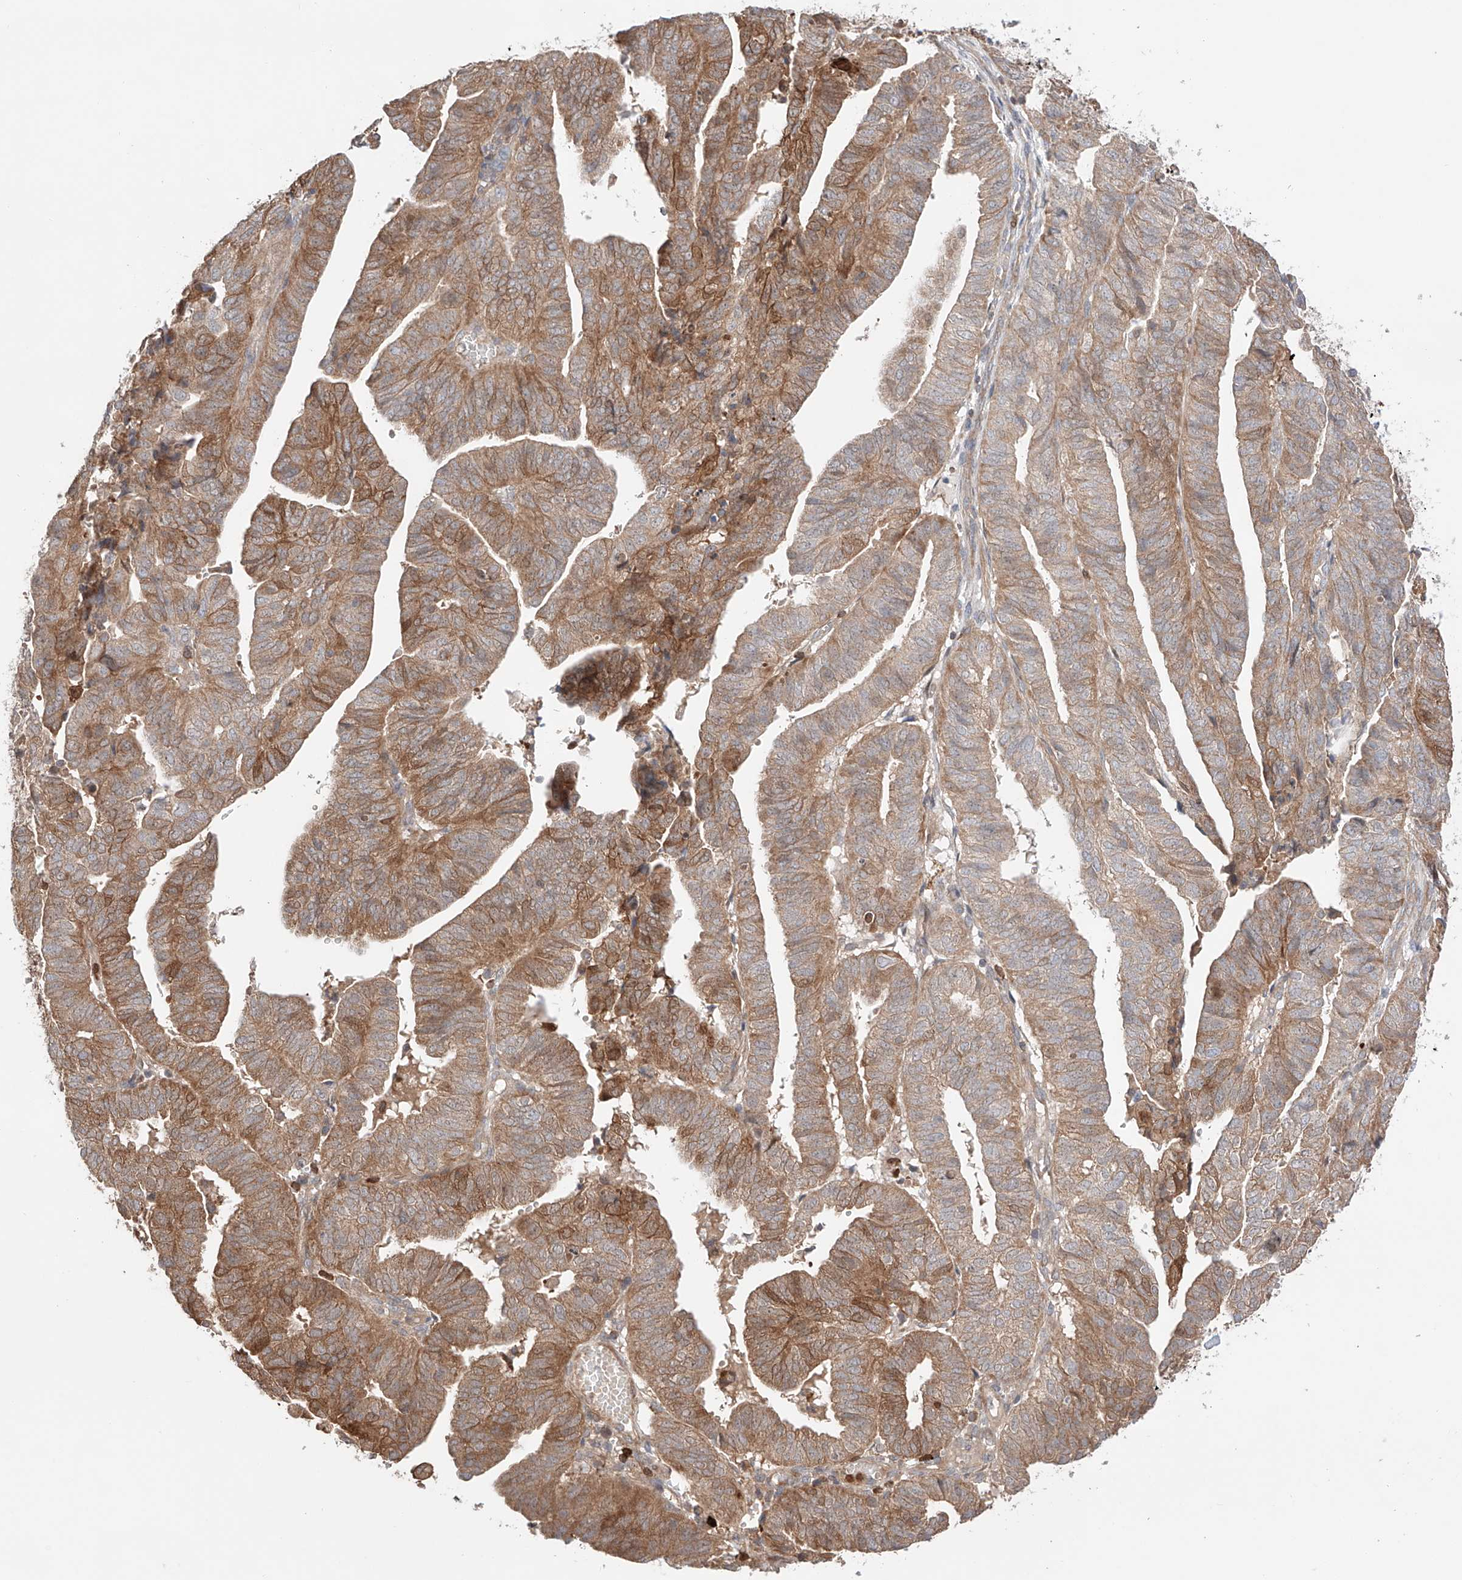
{"staining": {"intensity": "moderate", "quantity": ">75%", "location": "cytoplasmic/membranous"}, "tissue": "endometrial cancer", "cell_type": "Tumor cells", "image_type": "cancer", "snomed": [{"axis": "morphology", "description": "Adenocarcinoma, NOS"}, {"axis": "topography", "description": "Uterus"}], "caption": "A micrograph of human adenocarcinoma (endometrial) stained for a protein exhibits moderate cytoplasmic/membranous brown staining in tumor cells.", "gene": "IGSF22", "patient": {"sex": "female", "age": 77}}